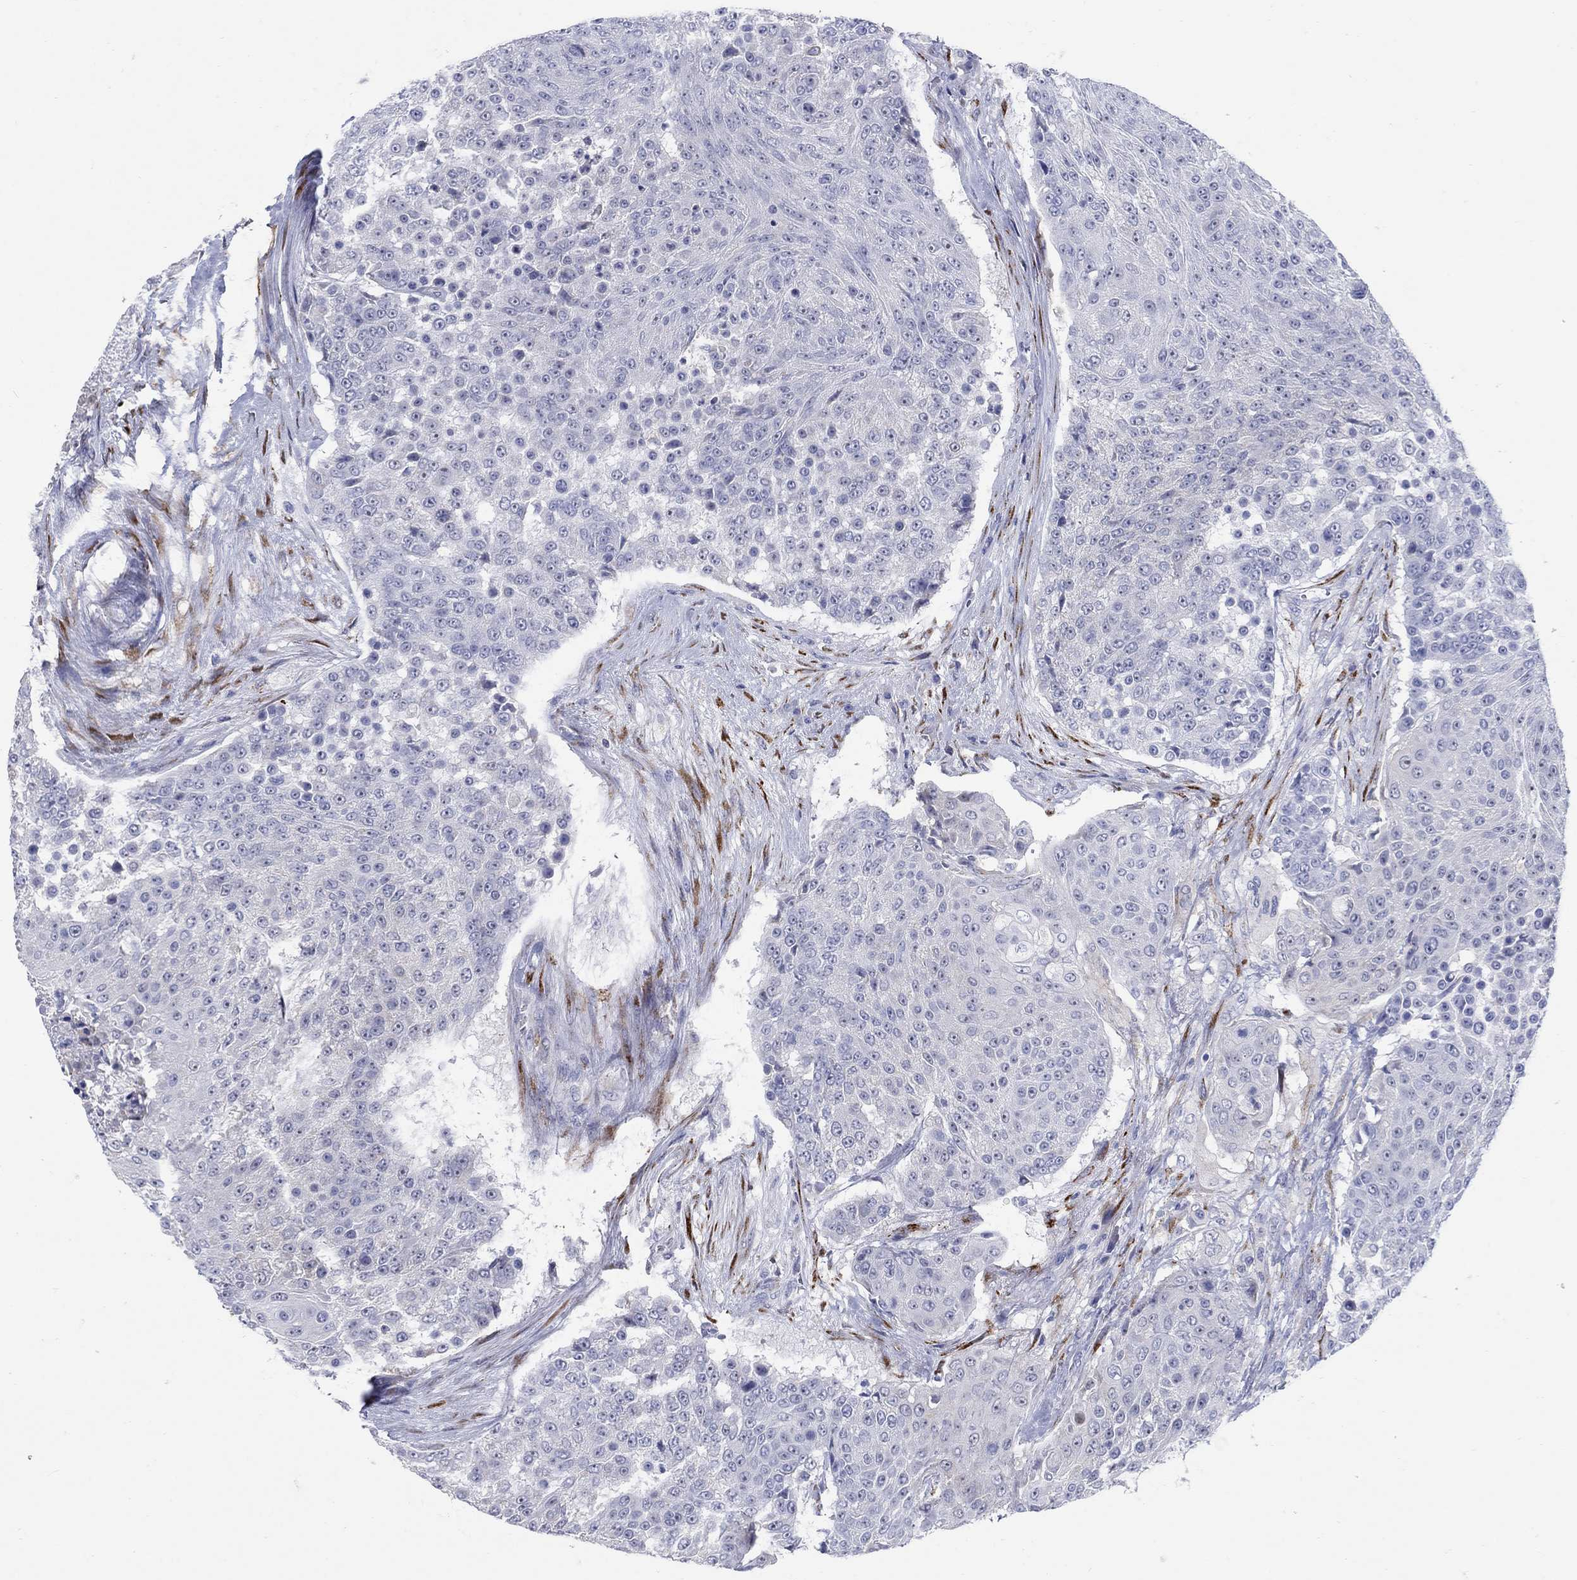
{"staining": {"intensity": "negative", "quantity": "none", "location": "none"}, "tissue": "urothelial cancer", "cell_type": "Tumor cells", "image_type": "cancer", "snomed": [{"axis": "morphology", "description": "Urothelial carcinoma, High grade"}, {"axis": "topography", "description": "Urinary bladder"}], "caption": "DAB (3,3'-diaminobenzidine) immunohistochemical staining of high-grade urothelial carcinoma exhibits no significant staining in tumor cells.", "gene": "REEP2", "patient": {"sex": "female", "age": 63}}